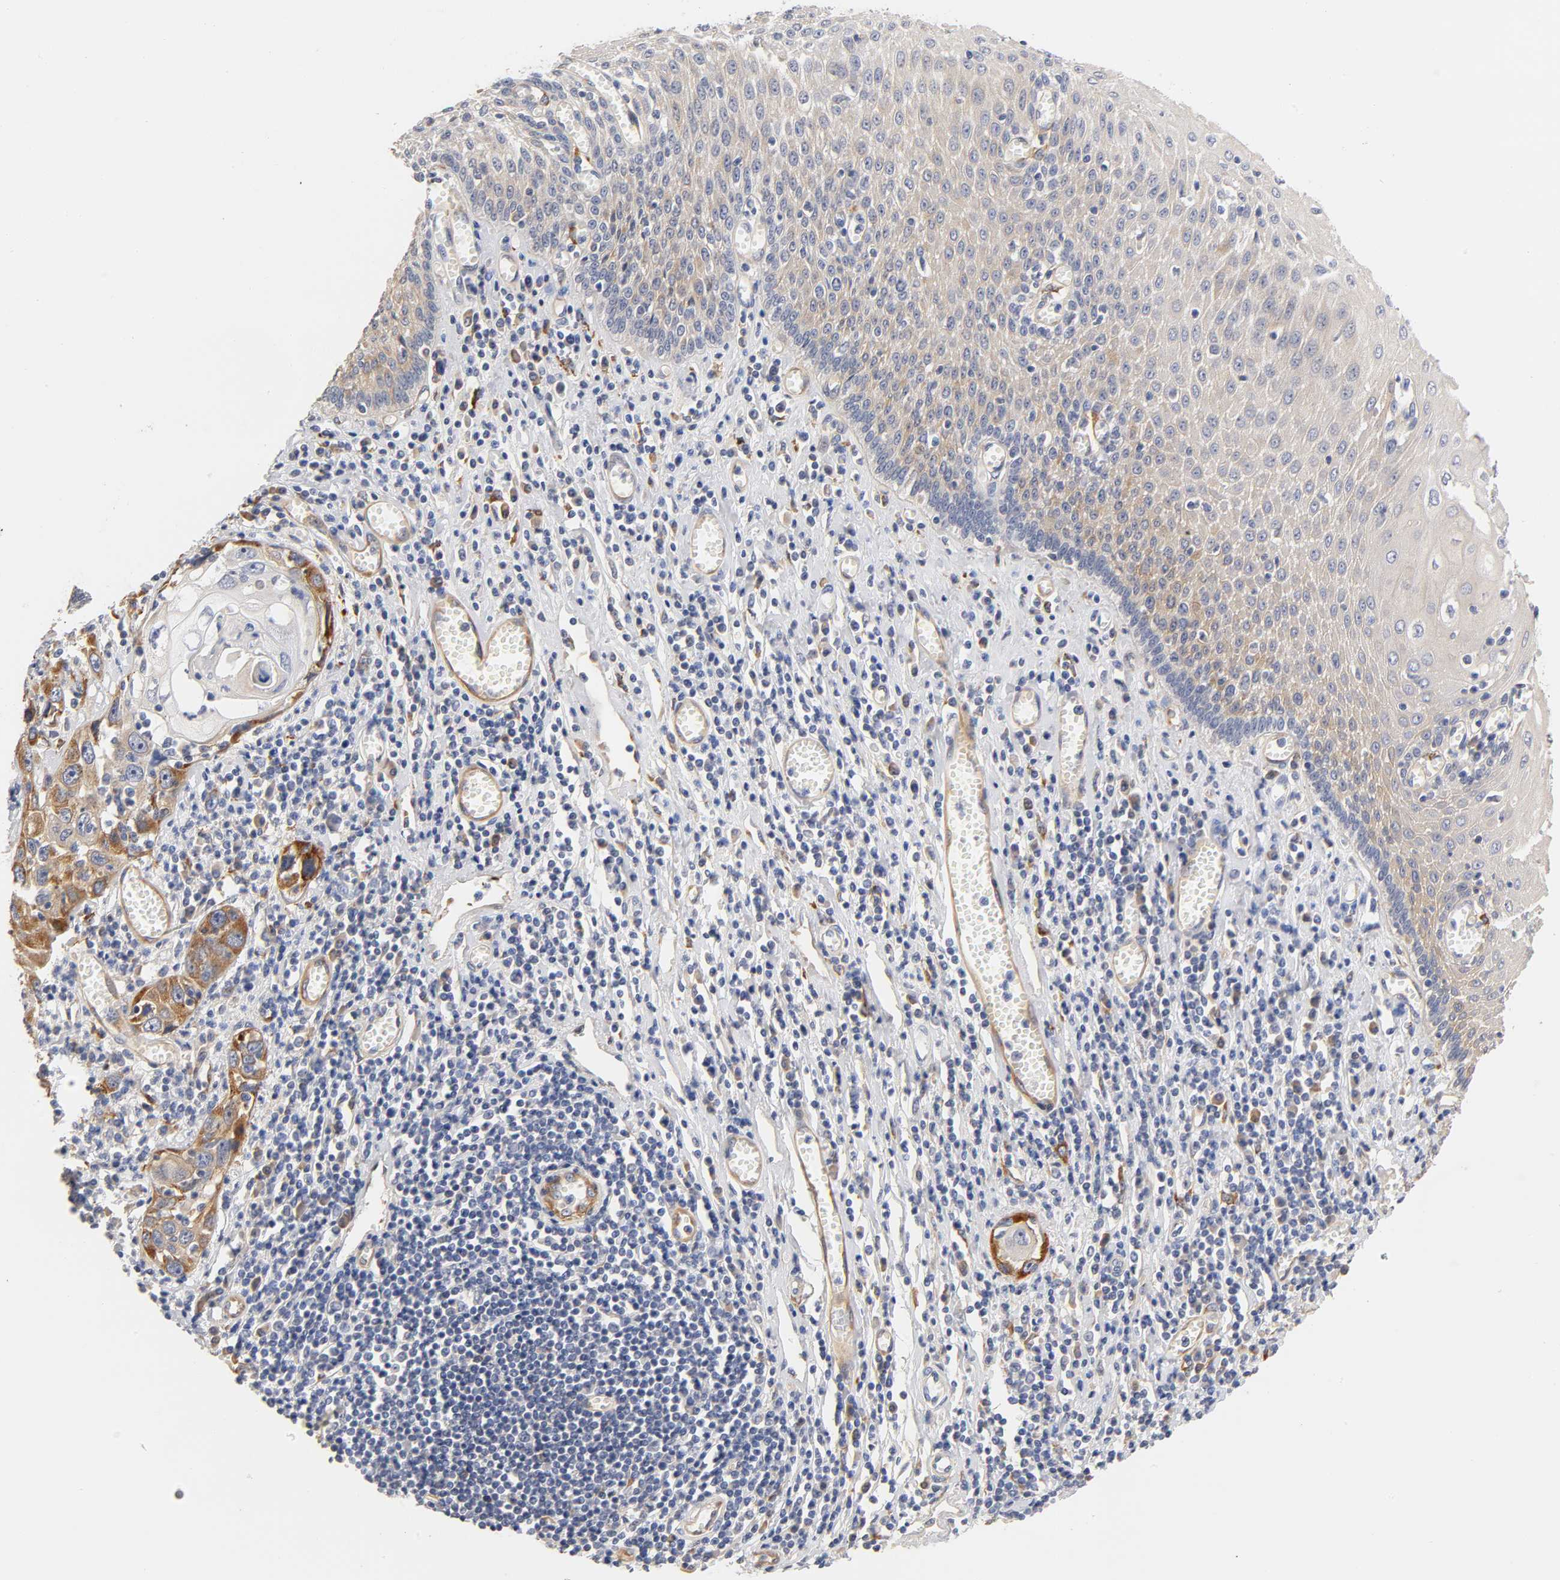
{"staining": {"intensity": "negative", "quantity": "none", "location": "none"}, "tissue": "esophagus", "cell_type": "Squamous epithelial cells", "image_type": "normal", "snomed": [{"axis": "morphology", "description": "Normal tissue, NOS"}, {"axis": "morphology", "description": "Squamous cell carcinoma, NOS"}, {"axis": "topography", "description": "Esophagus"}], "caption": "Protein analysis of unremarkable esophagus shows no significant staining in squamous epithelial cells.", "gene": "LAMB1", "patient": {"sex": "male", "age": 65}}